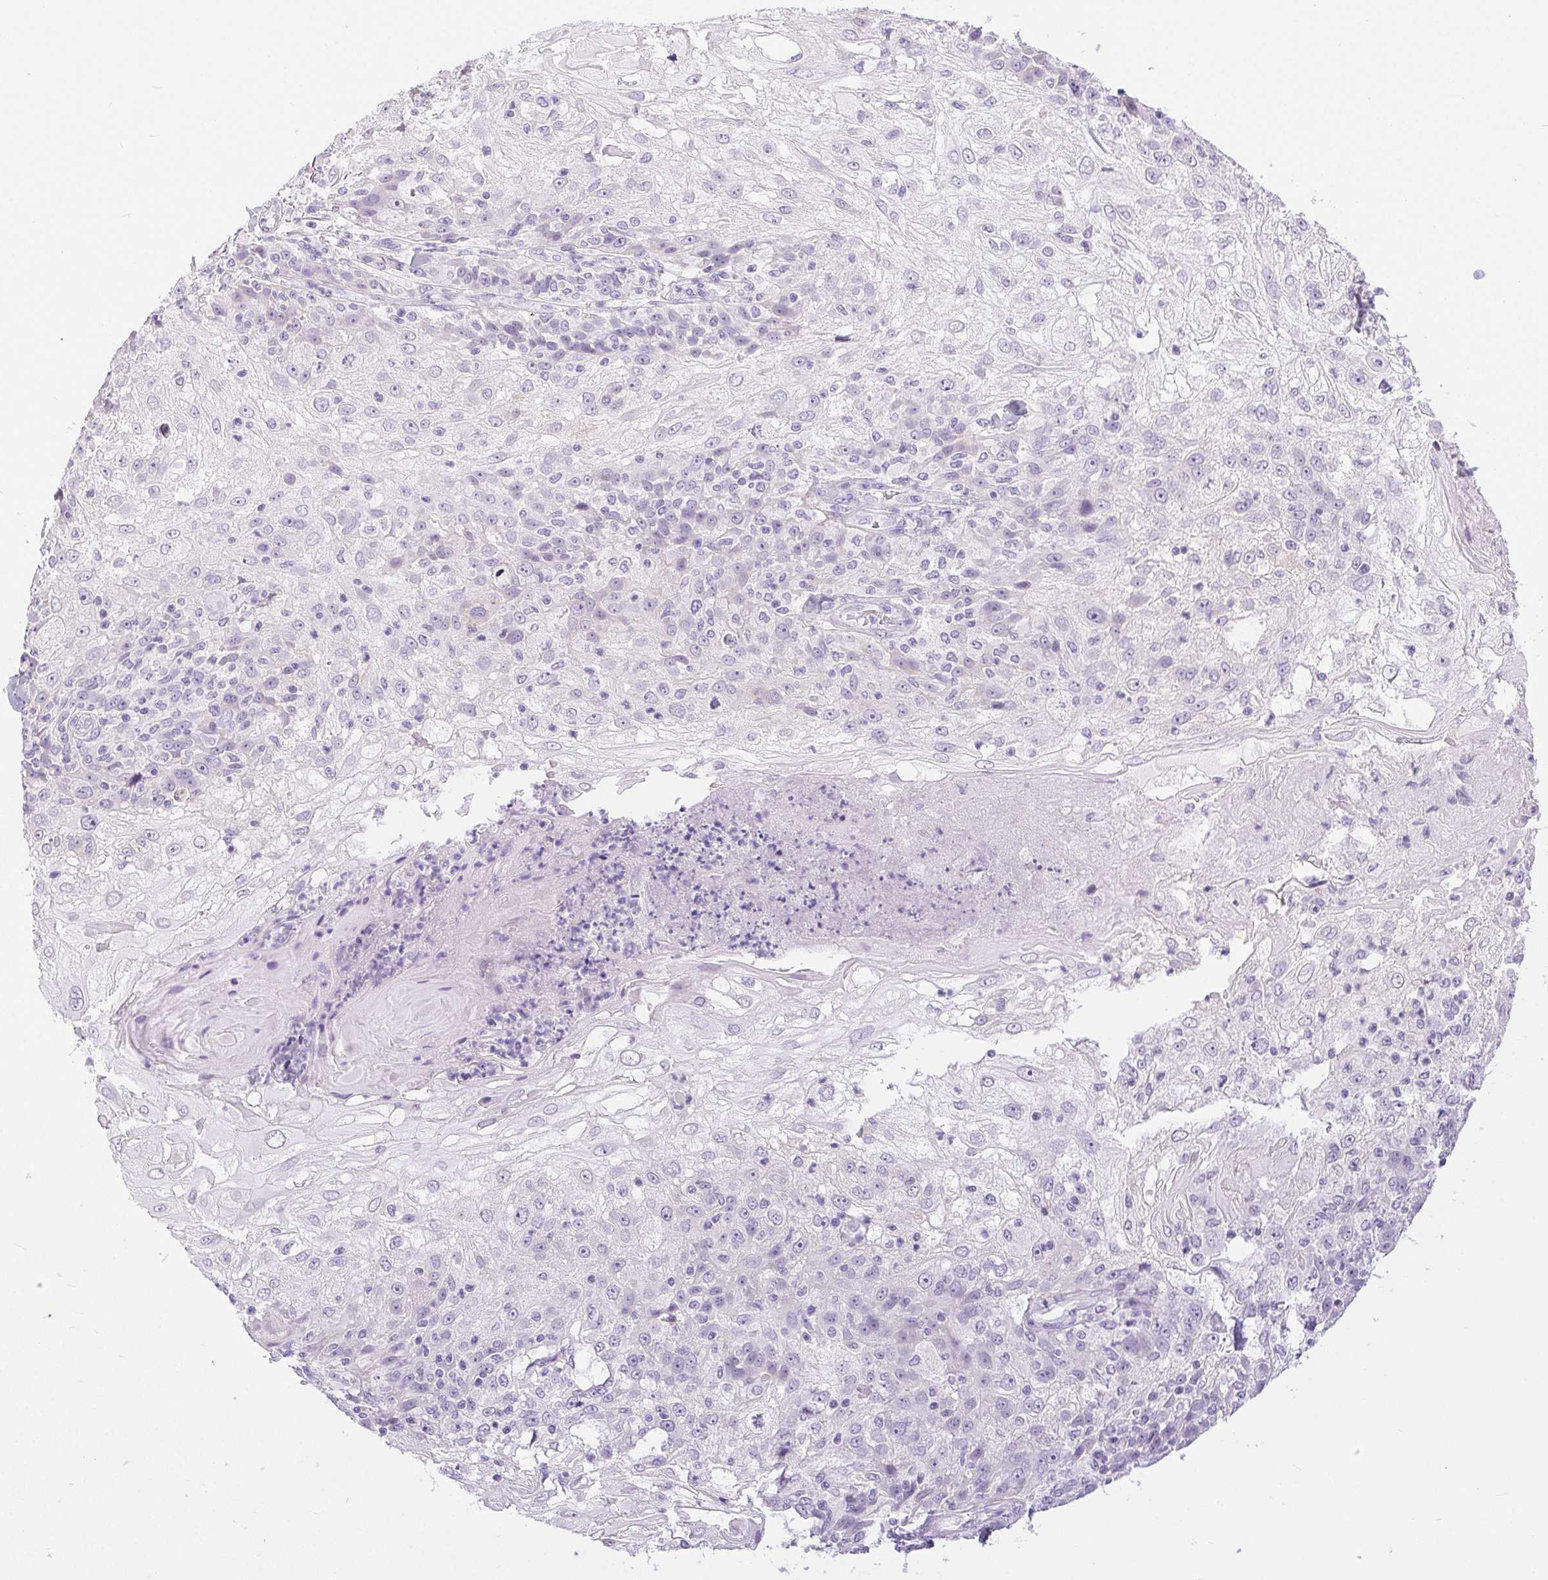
{"staining": {"intensity": "negative", "quantity": "none", "location": "none"}, "tissue": "skin cancer", "cell_type": "Tumor cells", "image_type": "cancer", "snomed": [{"axis": "morphology", "description": "Normal tissue, NOS"}, {"axis": "morphology", "description": "Squamous cell carcinoma, NOS"}, {"axis": "topography", "description": "Skin"}], "caption": "This photomicrograph is of skin squamous cell carcinoma stained with IHC to label a protein in brown with the nuclei are counter-stained blue. There is no expression in tumor cells.", "gene": "XDH", "patient": {"sex": "female", "age": 83}}